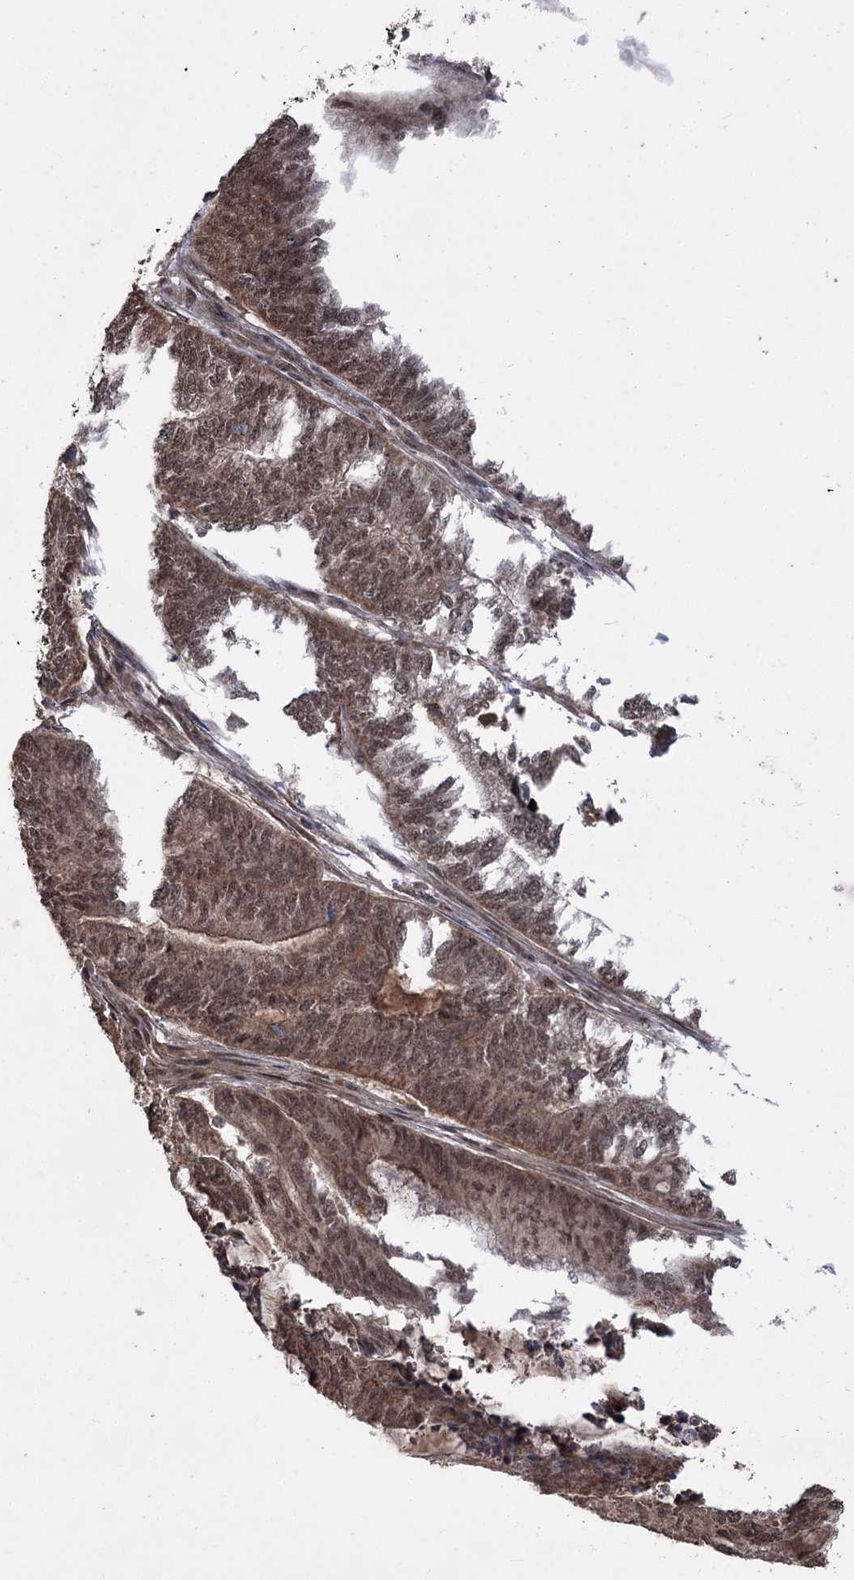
{"staining": {"intensity": "strong", "quantity": "<25%", "location": "cytoplasmic/membranous,nuclear"}, "tissue": "endometrial cancer", "cell_type": "Tumor cells", "image_type": "cancer", "snomed": [{"axis": "morphology", "description": "Adenocarcinoma, NOS"}, {"axis": "topography", "description": "Uterus"}, {"axis": "topography", "description": "Endometrium"}], "caption": "Endometrial adenocarcinoma stained with DAB (3,3'-diaminobenzidine) immunohistochemistry displays medium levels of strong cytoplasmic/membranous and nuclear staining in approximately <25% of tumor cells.", "gene": "FAM53B", "patient": {"sex": "female", "age": 70}}